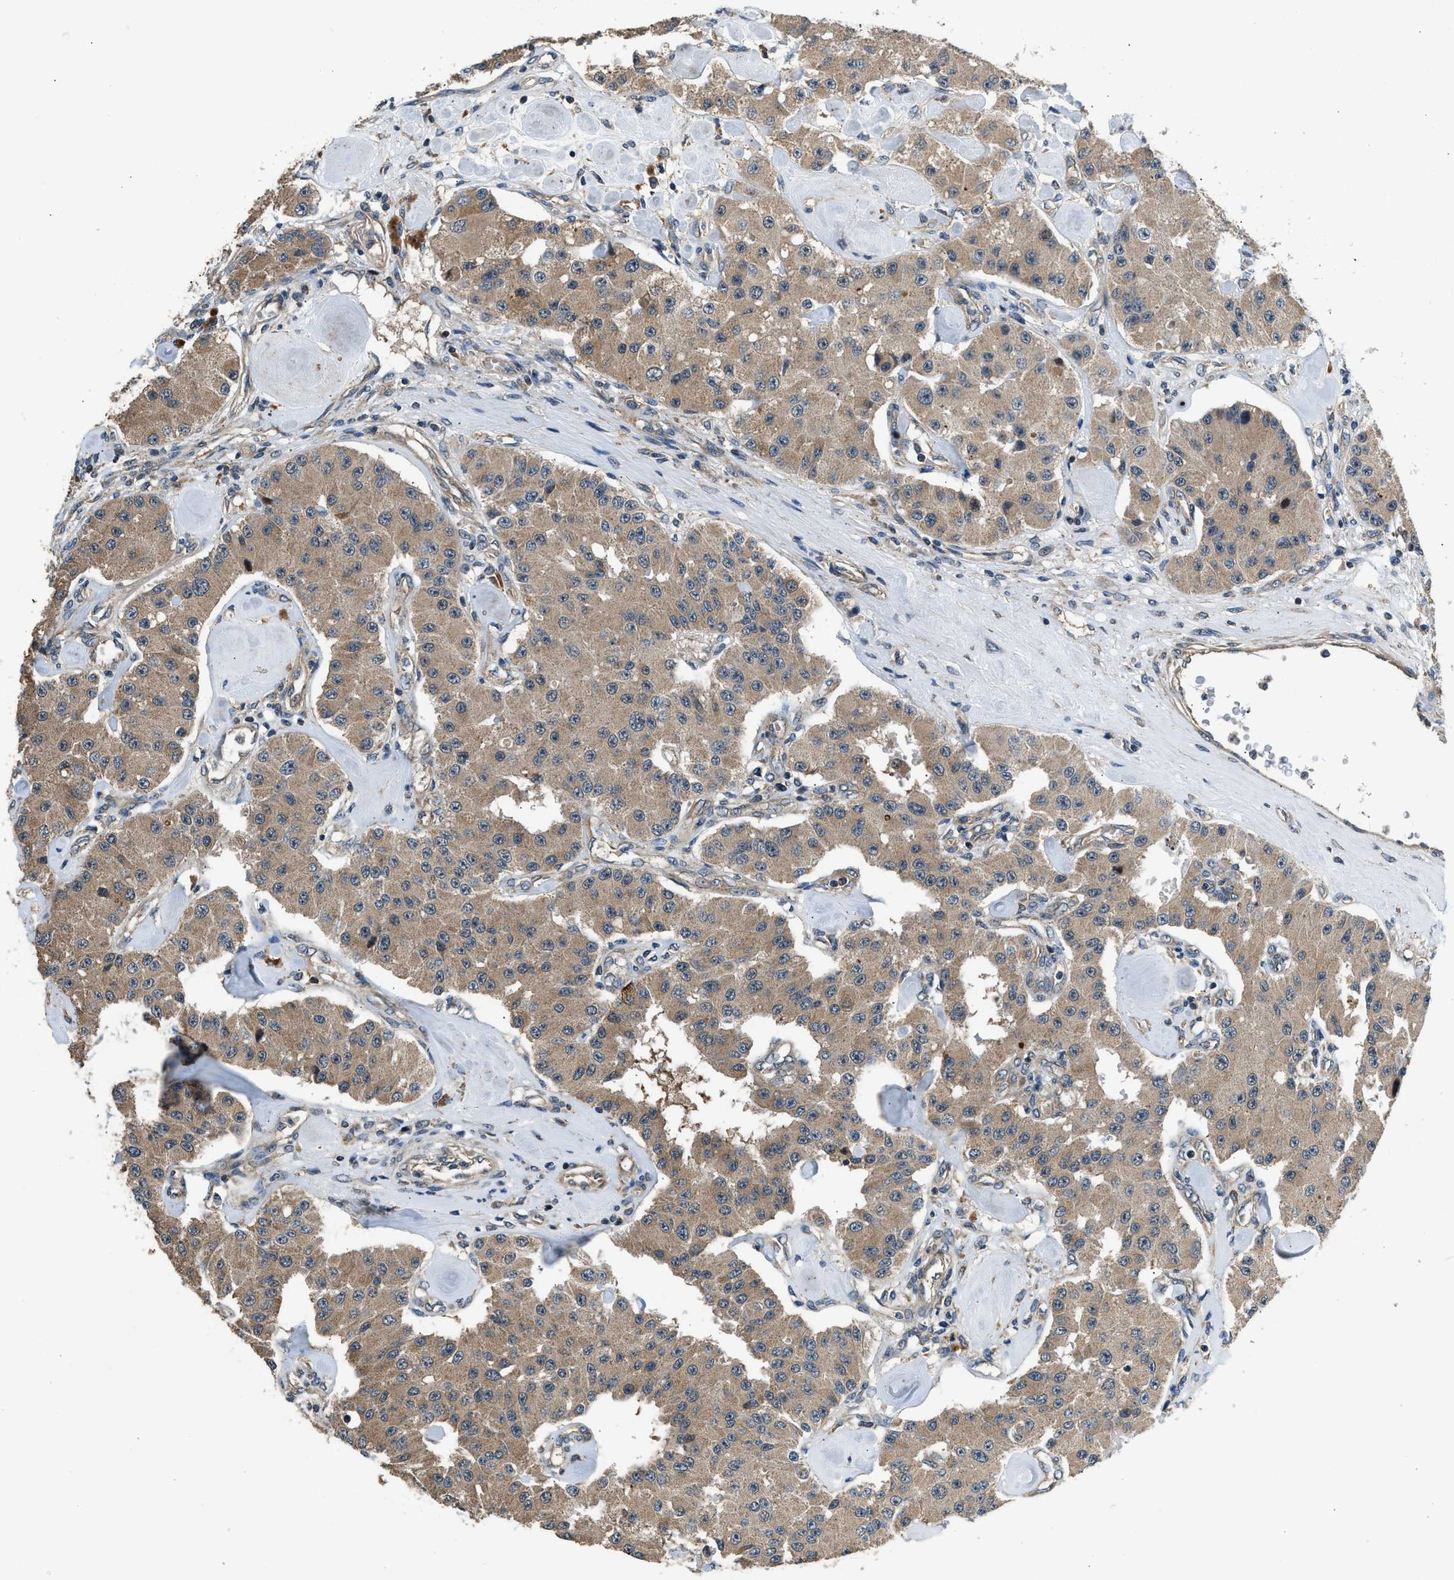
{"staining": {"intensity": "moderate", "quantity": ">75%", "location": "cytoplasmic/membranous"}, "tissue": "carcinoid", "cell_type": "Tumor cells", "image_type": "cancer", "snomed": [{"axis": "morphology", "description": "Carcinoid, malignant, NOS"}, {"axis": "topography", "description": "Pancreas"}], "caption": "This is an image of IHC staining of carcinoid (malignant), which shows moderate staining in the cytoplasmic/membranous of tumor cells.", "gene": "IL3RA", "patient": {"sex": "male", "age": 41}}